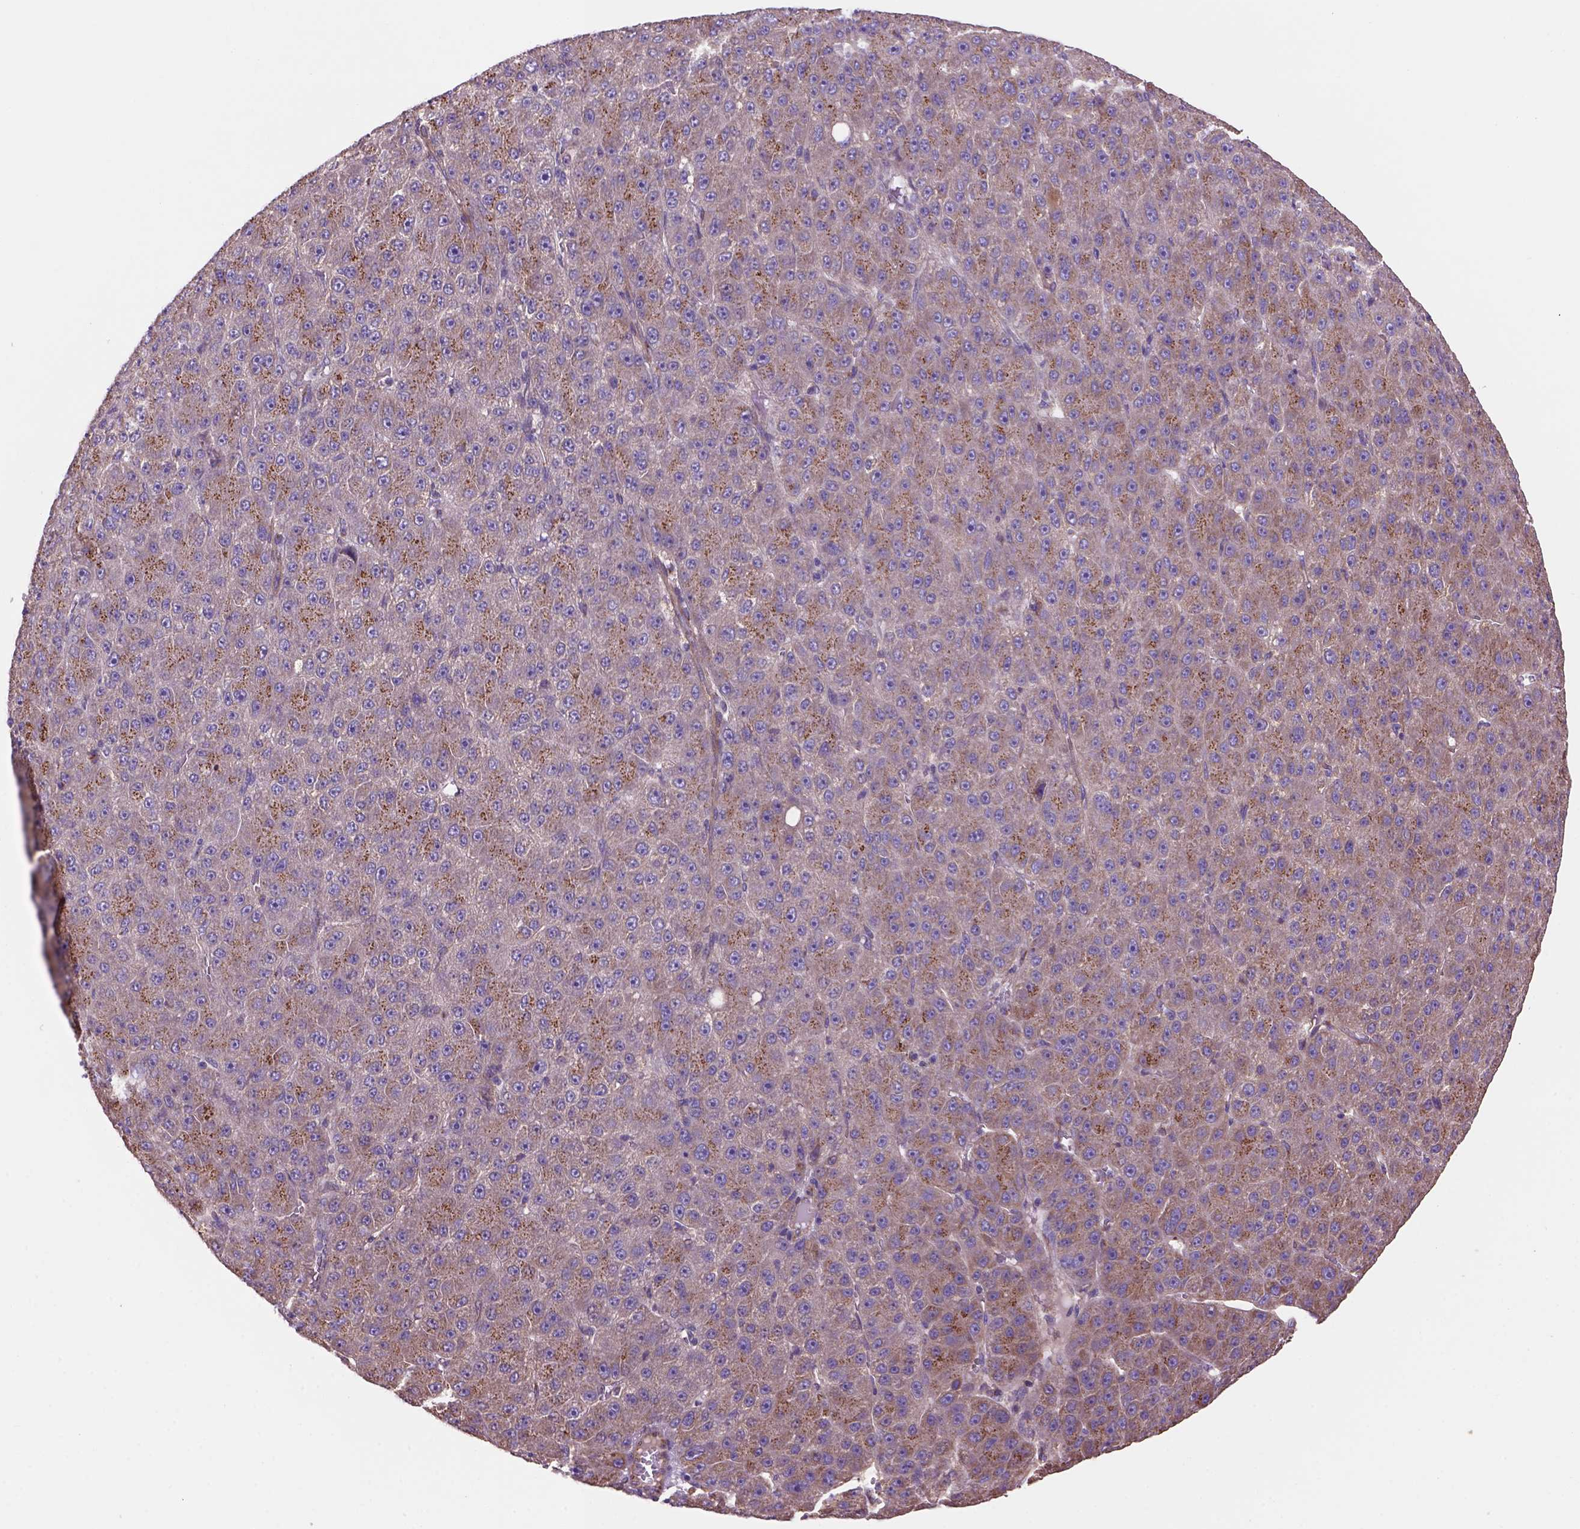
{"staining": {"intensity": "moderate", "quantity": "25%-75%", "location": "cytoplasmic/membranous"}, "tissue": "liver cancer", "cell_type": "Tumor cells", "image_type": "cancer", "snomed": [{"axis": "morphology", "description": "Carcinoma, Hepatocellular, NOS"}, {"axis": "topography", "description": "Liver"}], "caption": "Protein expression analysis of human hepatocellular carcinoma (liver) reveals moderate cytoplasmic/membranous staining in approximately 25%-75% of tumor cells.", "gene": "WARS2", "patient": {"sex": "male", "age": 67}}